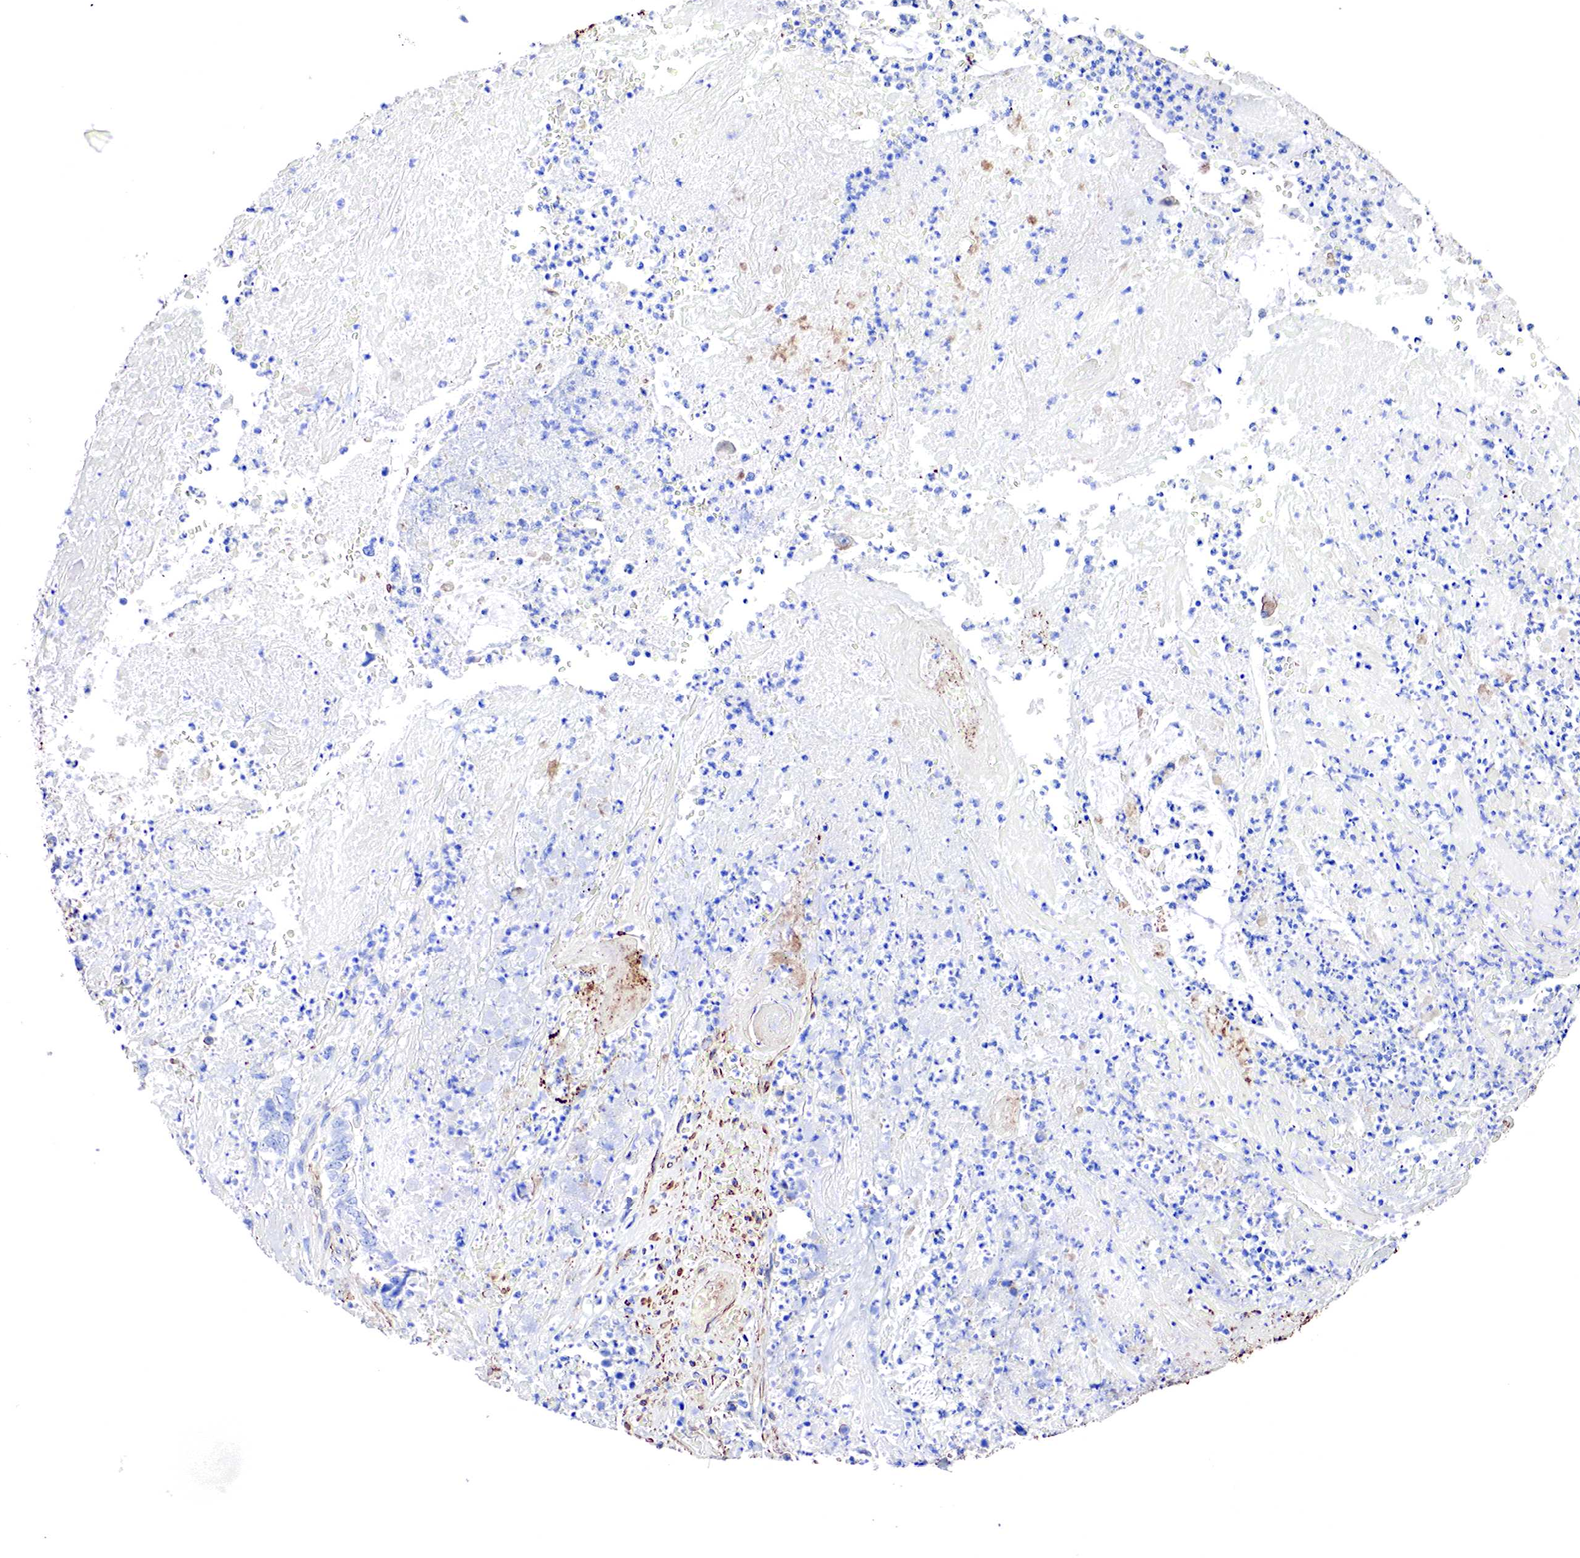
{"staining": {"intensity": "negative", "quantity": "none", "location": "none"}, "tissue": "colorectal cancer", "cell_type": "Tumor cells", "image_type": "cancer", "snomed": [{"axis": "morphology", "description": "Adenocarcinoma, NOS"}, {"axis": "topography", "description": "Rectum"}], "caption": "IHC image of human colorectal adenocarcinoma stained for a protein (brown), which displays no expression in tumor cells.", "gene": "TPM1", "patient": {"sex": "female", "age": 65}}